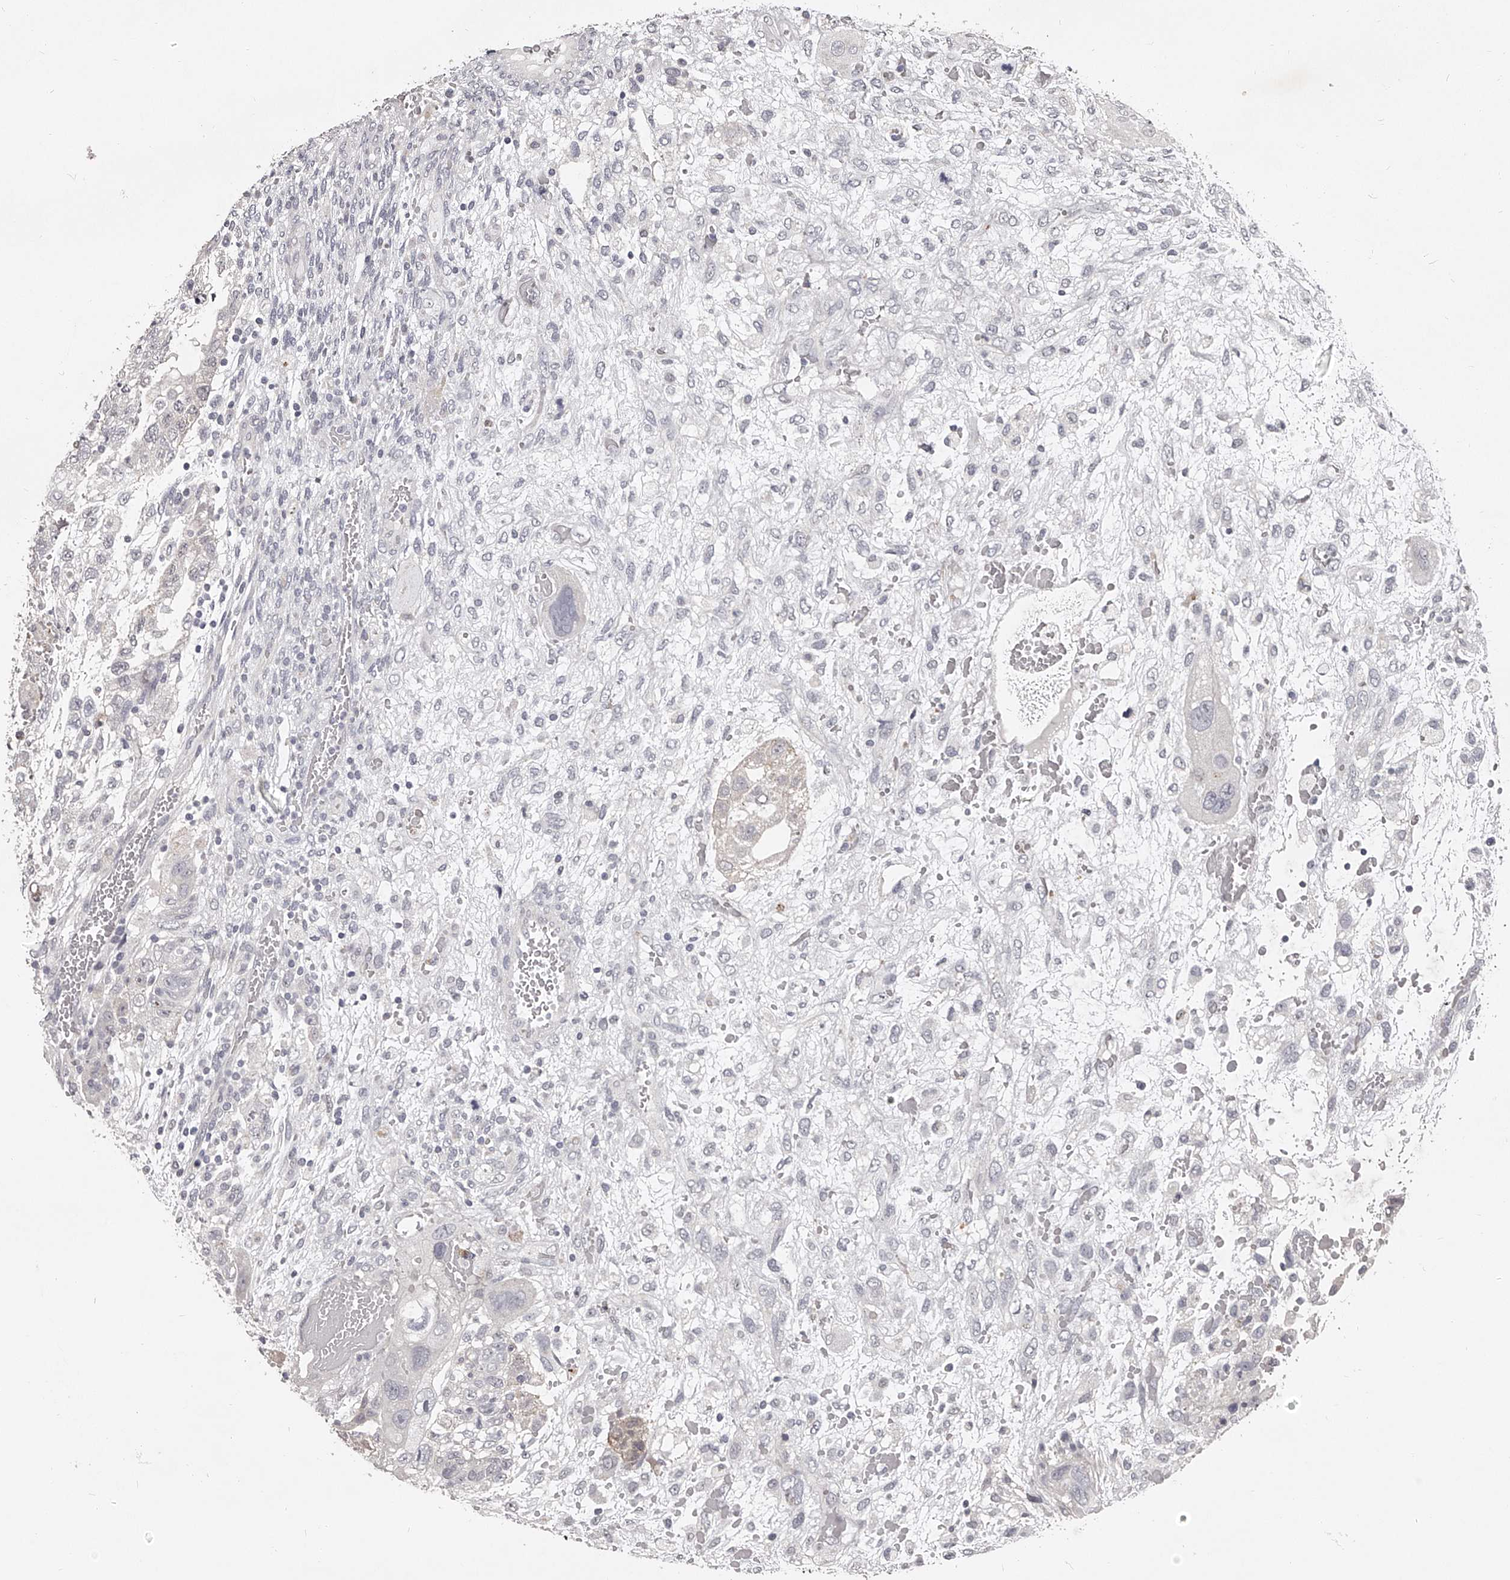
{"staining": {"intensity": "negative", "quantity": "none", "location": "none"}, "tissue": "testis cancer", "cell_type": "Tumor cells", "image_type": "cancer", "snomed": [{"axis": "morphology", "description": "Carcinoma, Embryonal, NOS"}, {"axis": "topography", "description": "Testis"}], "caption": "Immunohistochemistry (IHC) micrograph of neoplastic tissue: human testis embryonal carcinoma stained with DAB demonstrates no significant protein positivity in tumor cells.", "gene": "NT5DC1", "patient": {"sex": "male", "age": 36}}